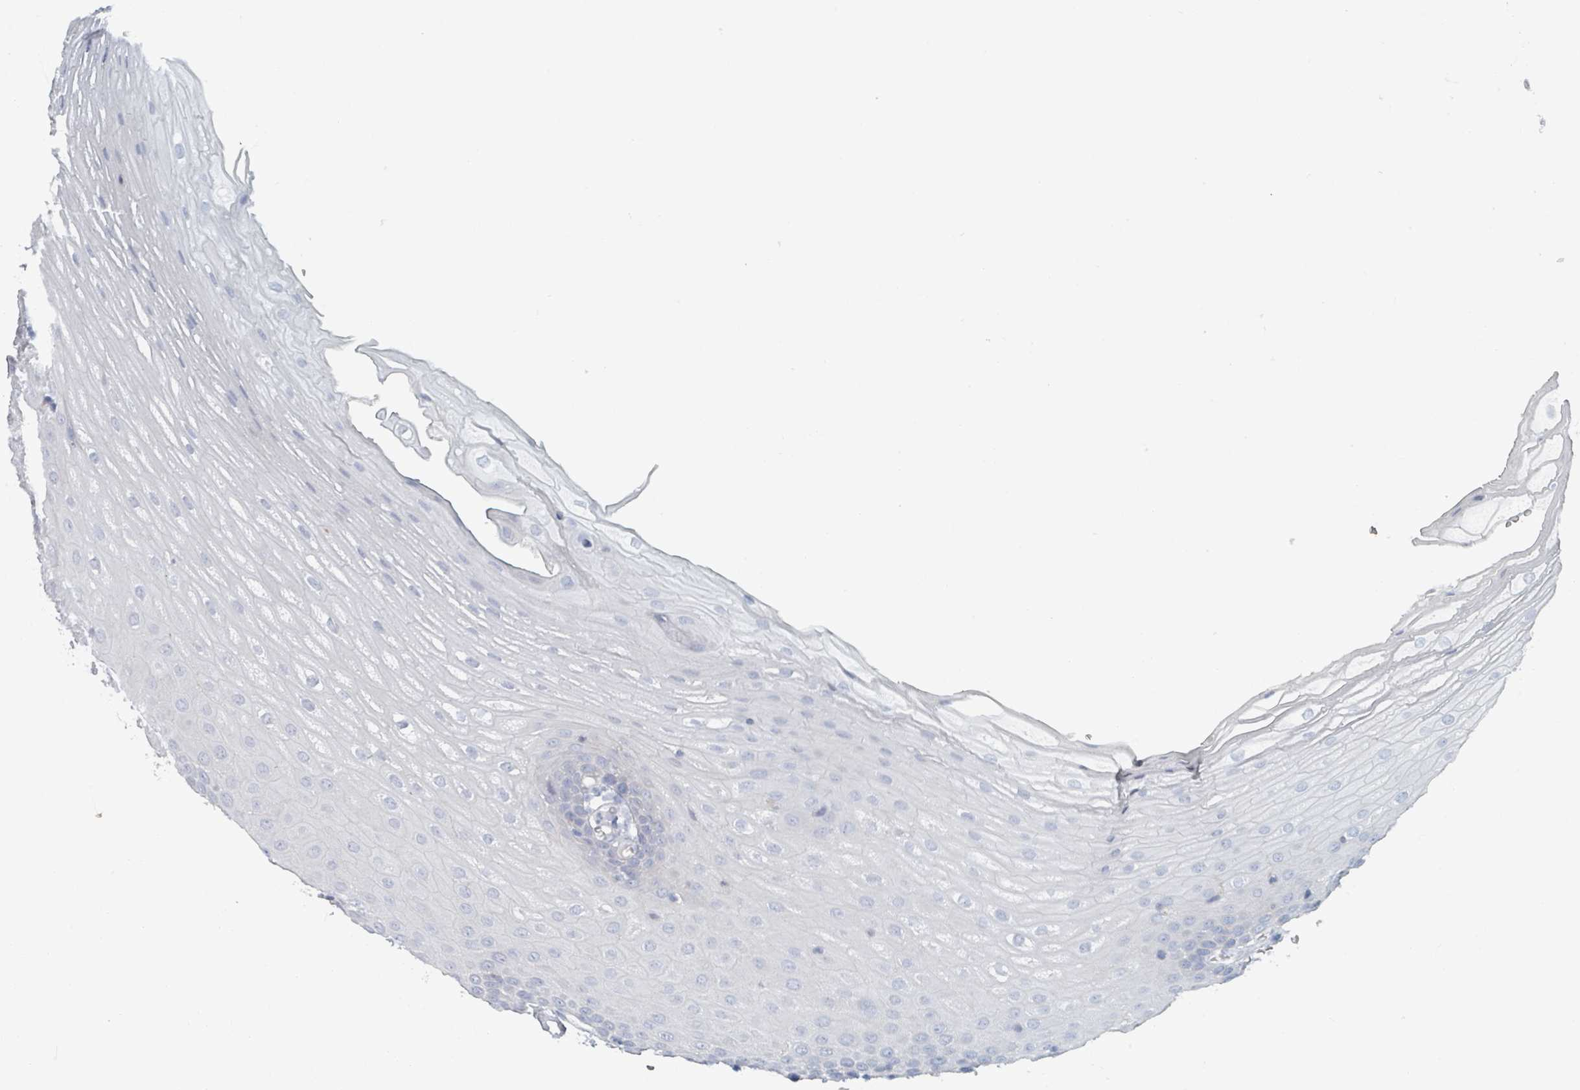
{"staining": {"intensity": "negative", "quantity": "none", "location": "none"}, "tissue": "oral mucosa", "cell_type": "Squamous epithelial cells", "image_type": "normal", "snomed": [{"axis": "morphology", "description": "Normal tissue, NOS"}, {"axis": "topography", "description": "Oral tissue"}], "caption": "This is an immunohistochemistry (IHC) image of unremarkable oral mucosa. There is no positivity in squamous epithelial cells.", "gene": "HEATR5A", "patient": {"sex": "female", "age": 70}}